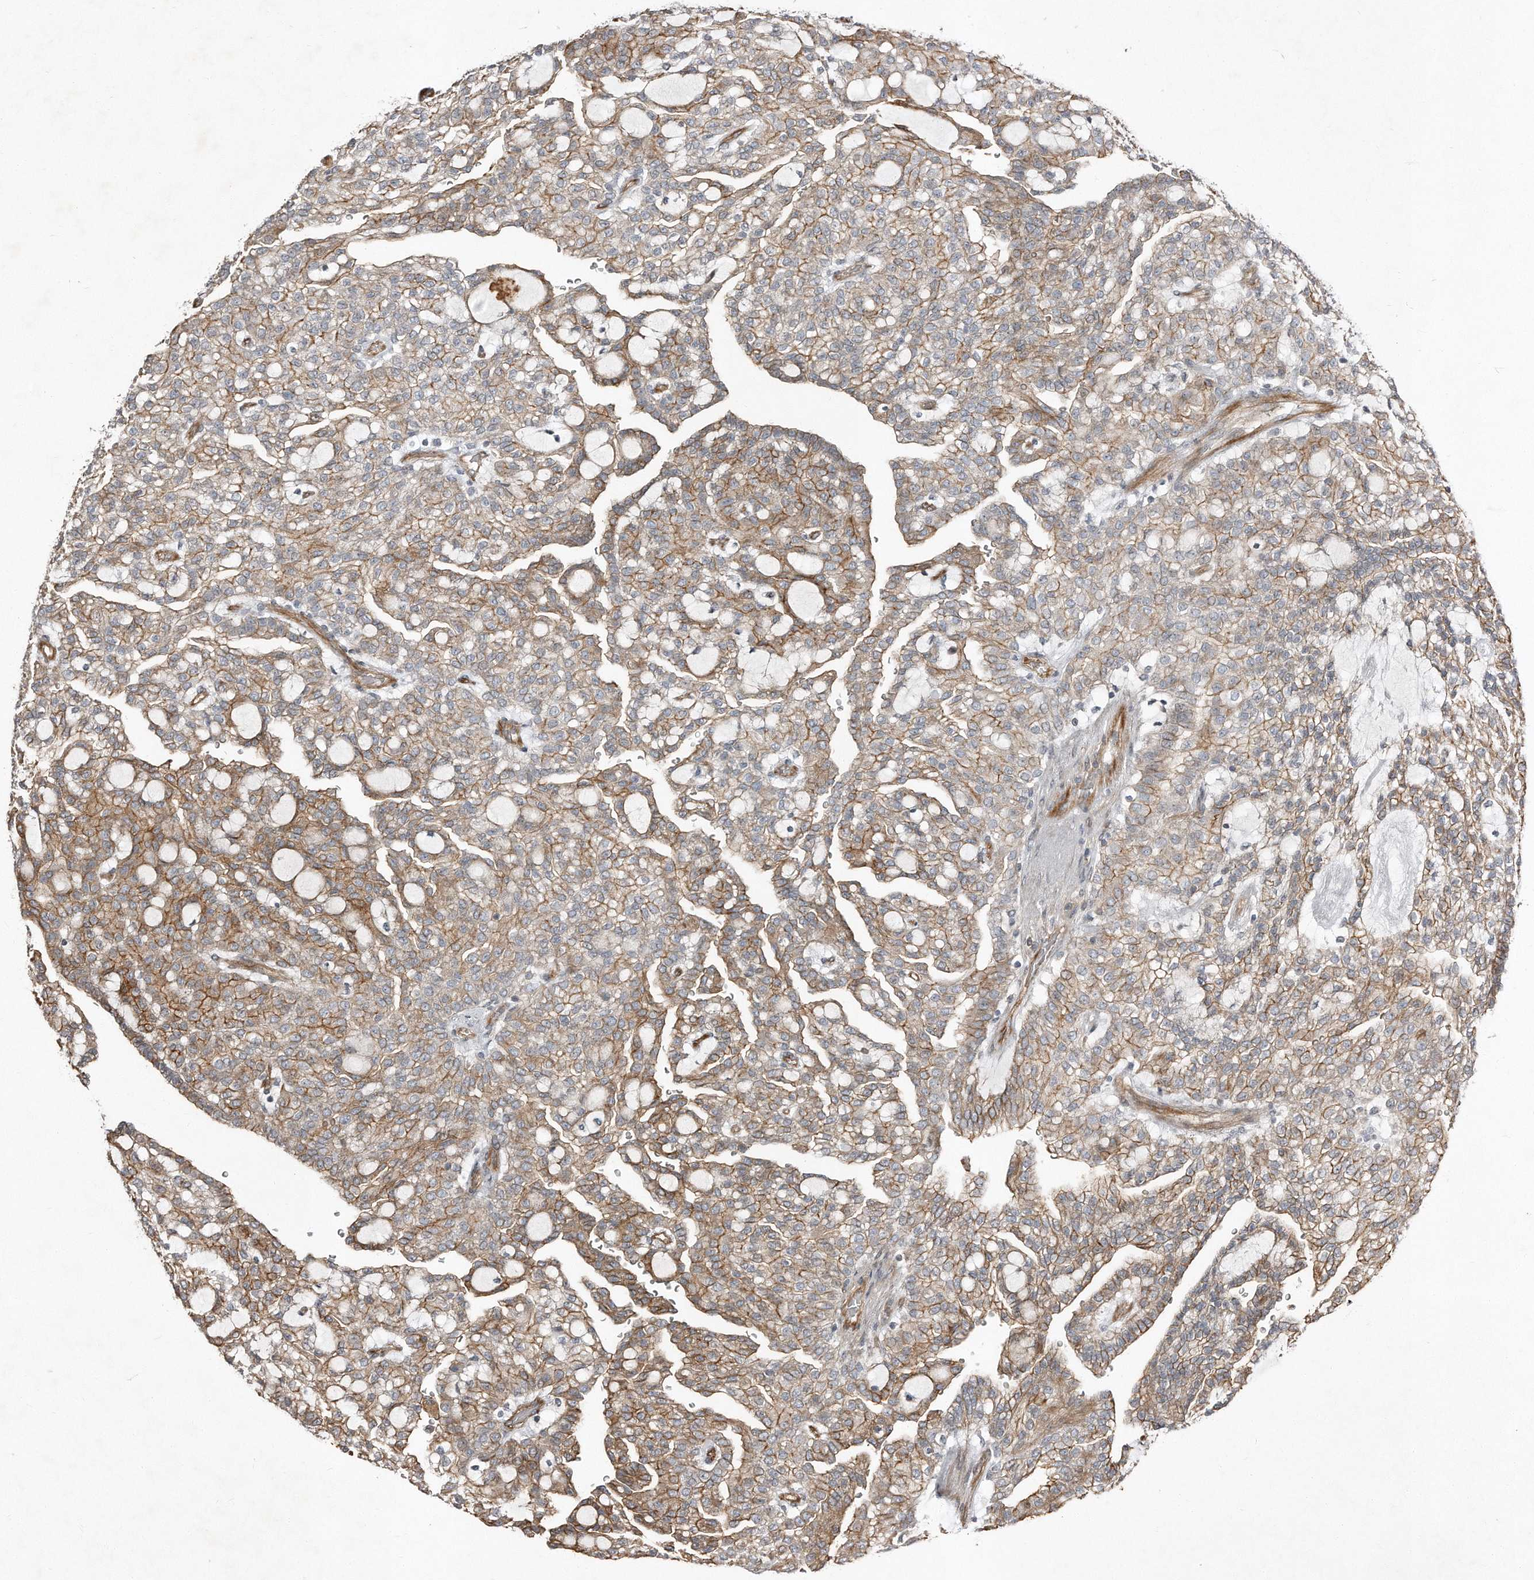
{"staining": {"intensity": "moderate", "quantity": ">75%", "location": "cytoplasmic/membranous"}, "tissue": "renal cancer", "cell_type": "Tumor cells", "image_type": "cancer", "snomed": [{"axis": "morphology", "description": "Adenocarcinoma, NOS"}, {"axis": "topography", "description": "Kidney"}], "caption": "This image exhibits immunohistochemistry (IHC) staining of renal cancer (adenocarcinoma), with medium moderate cytoplasmic/membranous staining in about >75% of tumor cells.", "gene": "SNAP47", "patient": {"sex": "male", "age": 63}}